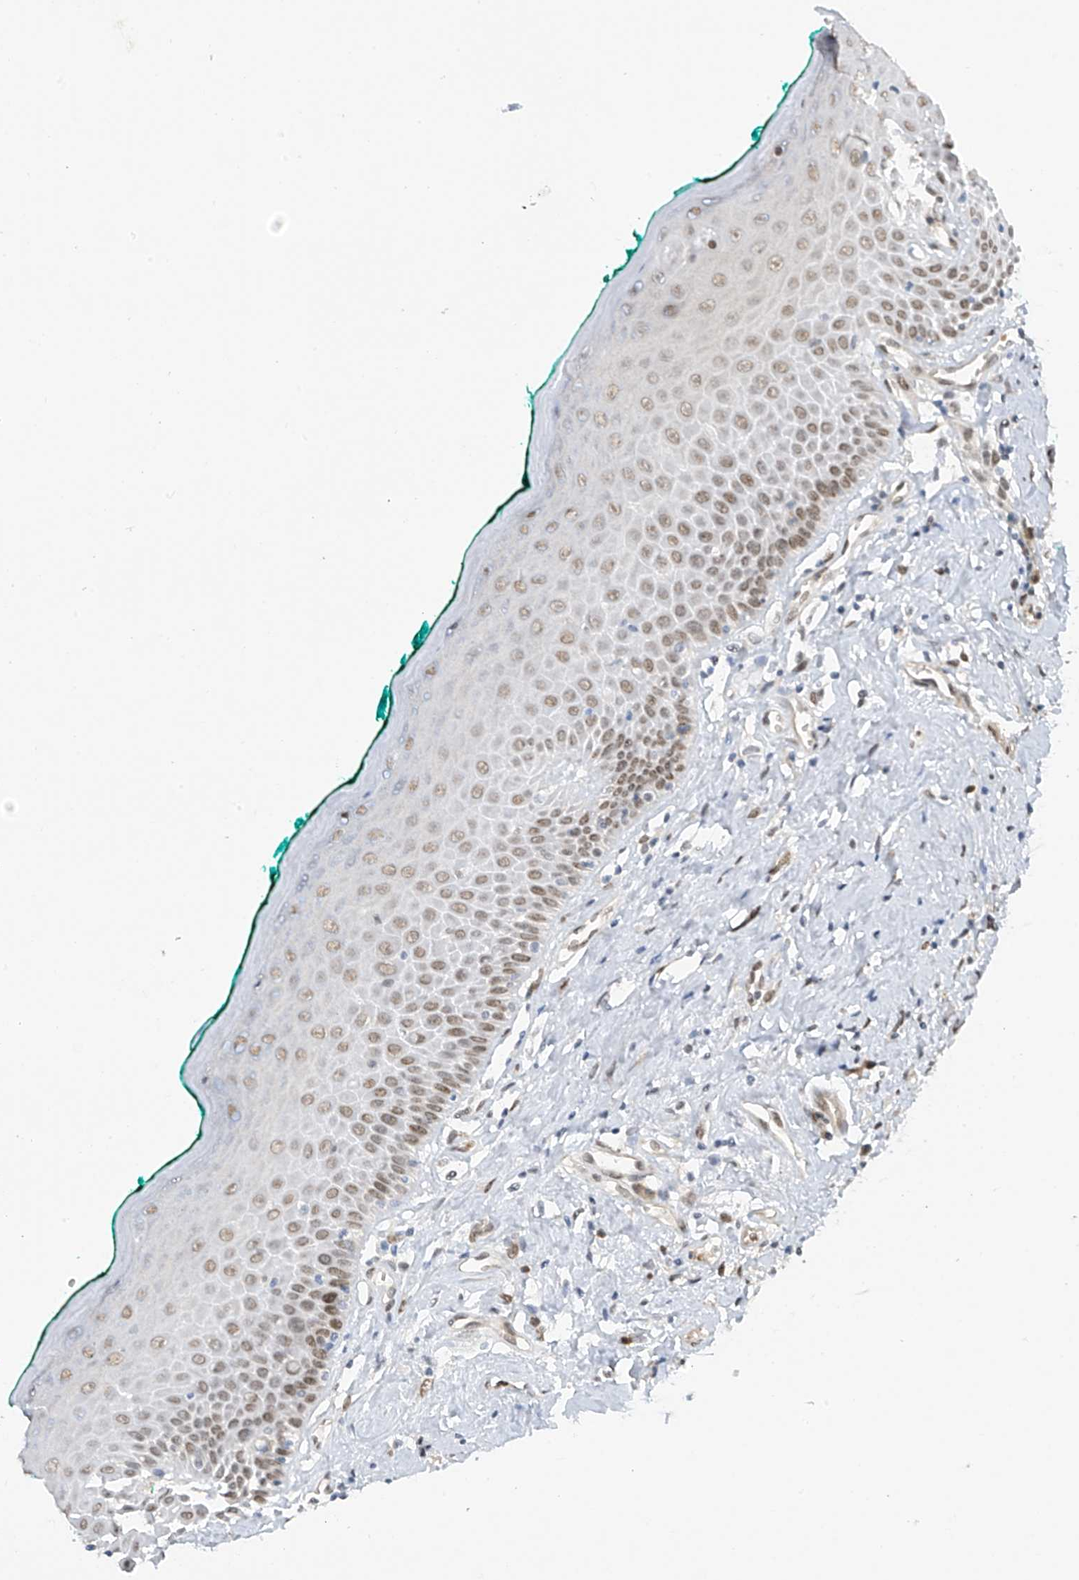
{"staining": {"intensity": "moderate", "quantity": ">75%", "location": "nuclear"}, "tissue": "oral mucosa", "cell_type": "Squamous epithelial cells", "image_type": "normal", "snomed": [{"axis": "morphology", "description": "Normal tissue, NOS"}, {"axis": "topography", "description": "Oral tissue"}], "caption": "Benign oral mucosa displays moderate nuclear expression in approximately >75% of squamous epithelial cells, visualized by immunohistochemistry. (Stains: DAB in brown, nuclei in blue, Microscopy: brightfield microscopy at high magnification).", "gene": "MCM9", "patient": {"sex": "female", "age": 70}}